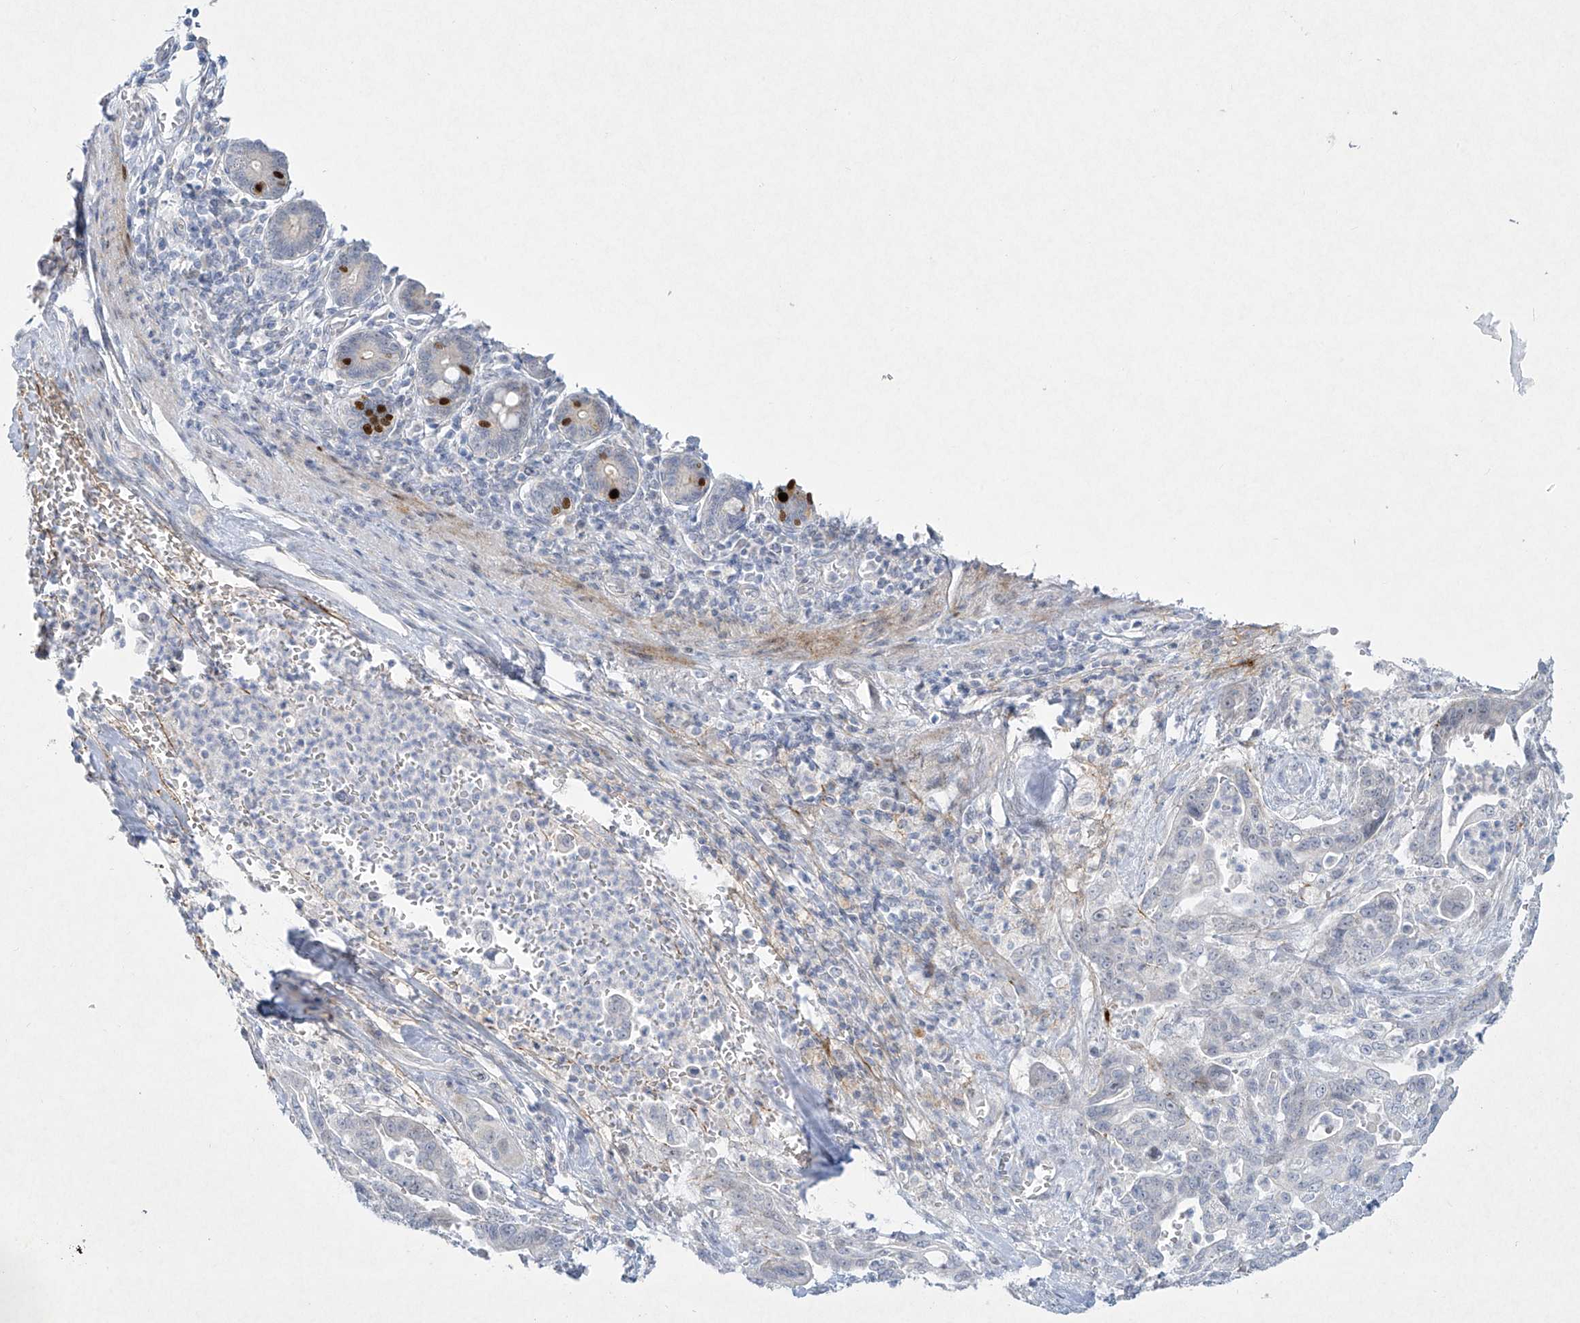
{"staining": {"intensity": "negative", "quantity": "none", "location": "none"}, "tissue": "pancreatic cancer", "cell_type": "Tumor cells", "image_type": "cancer", "snomed": [{"axis": "morphology", "description": "Adenocarcinoma, NOS"}, {"axis": "topography", "description": "Pancreas"}], "caption": "High magnification brightfield microscopy of pancreatic cancer stained with DAB (3,3'-diaminobenzidine) (brown) and counterstained with hematoxylin (blue): tumor cells show no significant positivity.", "gene": "PAX6", "patient": {"sex": "male", "age": 70}}